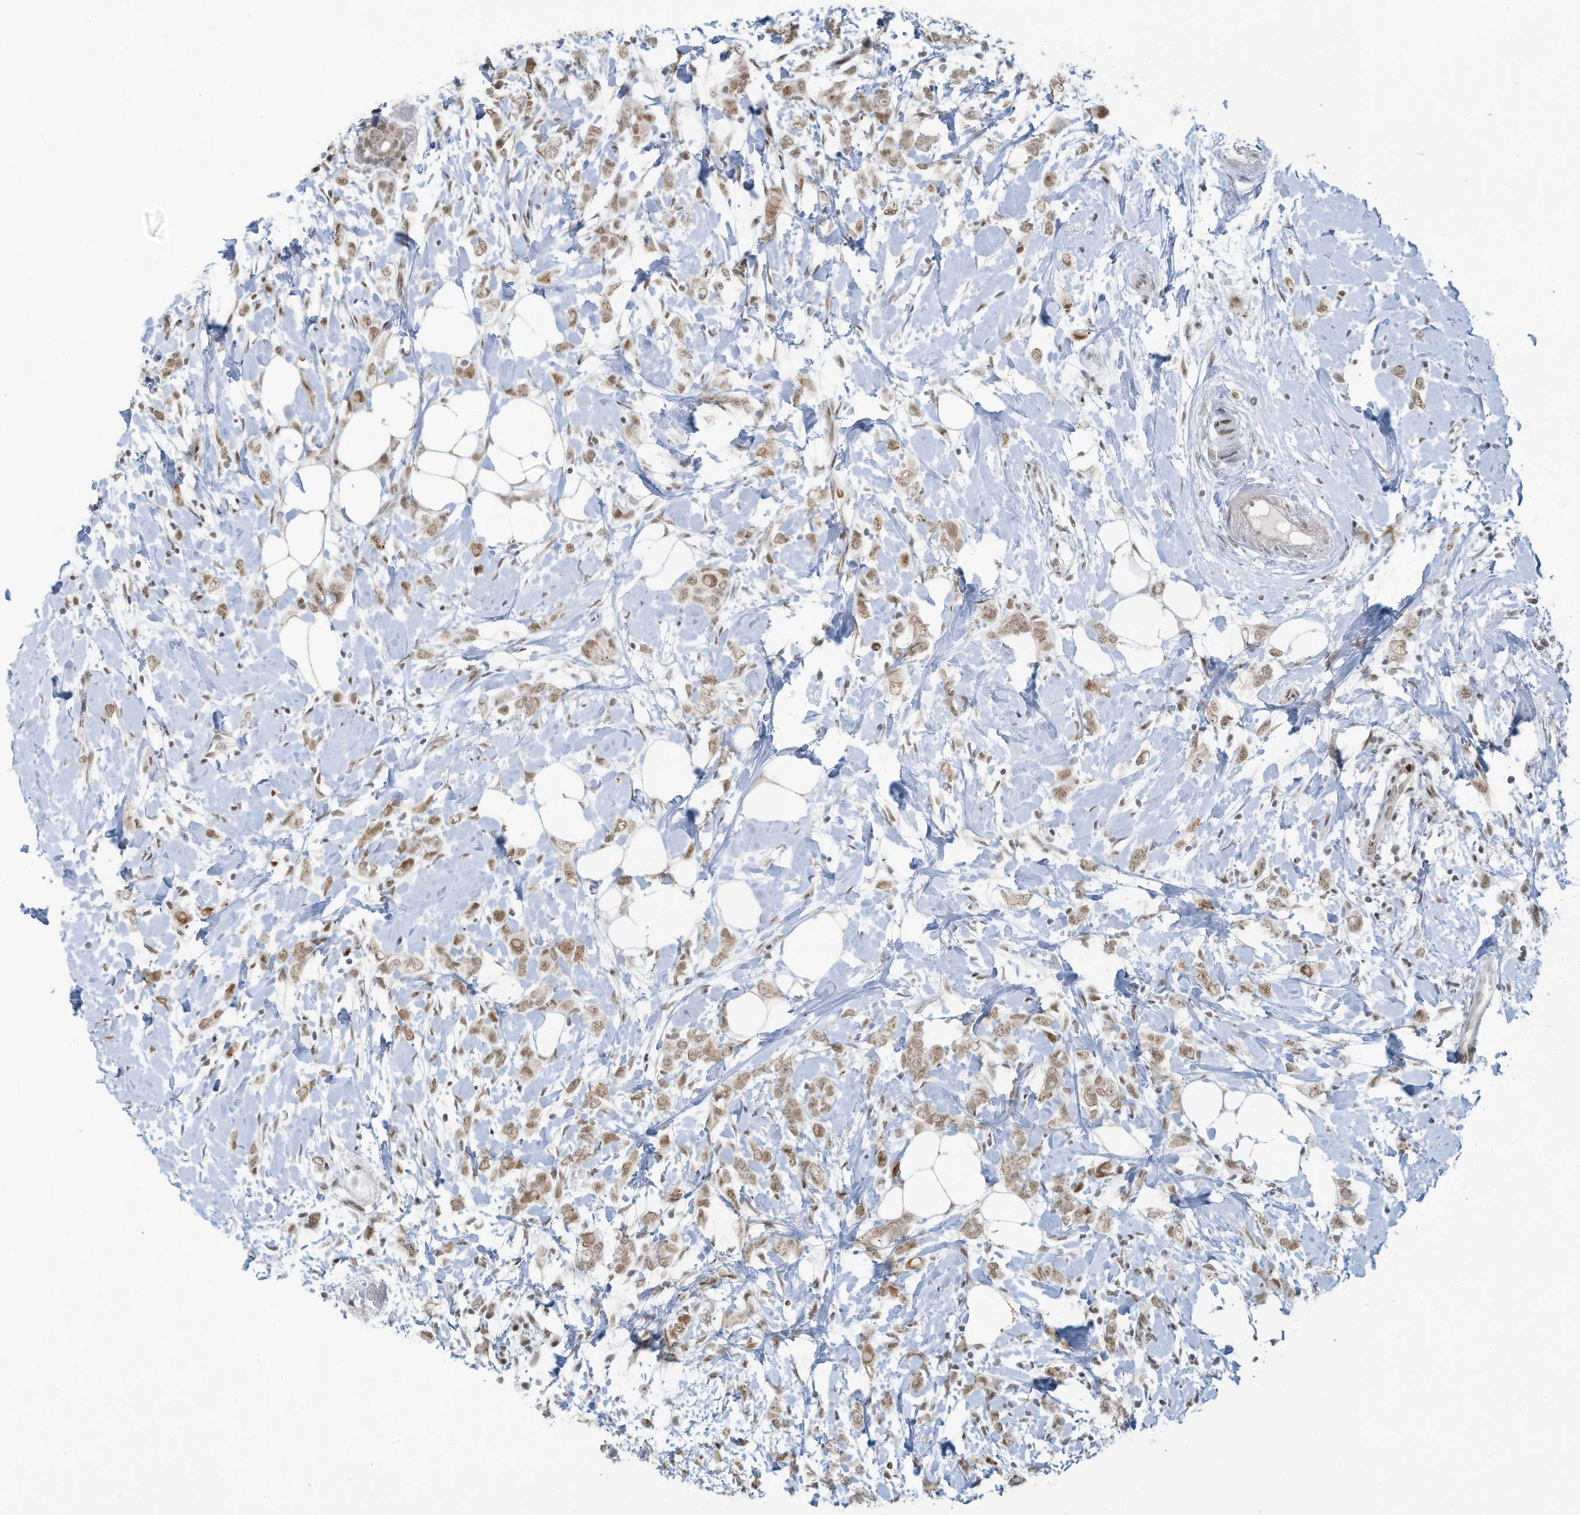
{"staining": {"intensity": "moderate", "quantity": ">75%", "location": "nuclear"}, "tissue": "breast cancer", "cell_type": "Tumor cells", "image_type": "cancer", "snomed": [{"axis": "morphology", "description": "Normal tissue, NOS"}, {"axis": "morphology", "description": "Lobular carcinoma"}, {"axis": "topography", "description": "Breast"}], "caption": "Breast cancer (lobular carcinoma) tissue demonstrates moderate nuclear positivity in approximately >75% of tumor cells", "gene": "ECT2L", "patient": {"sex": "female", "age": 47}}